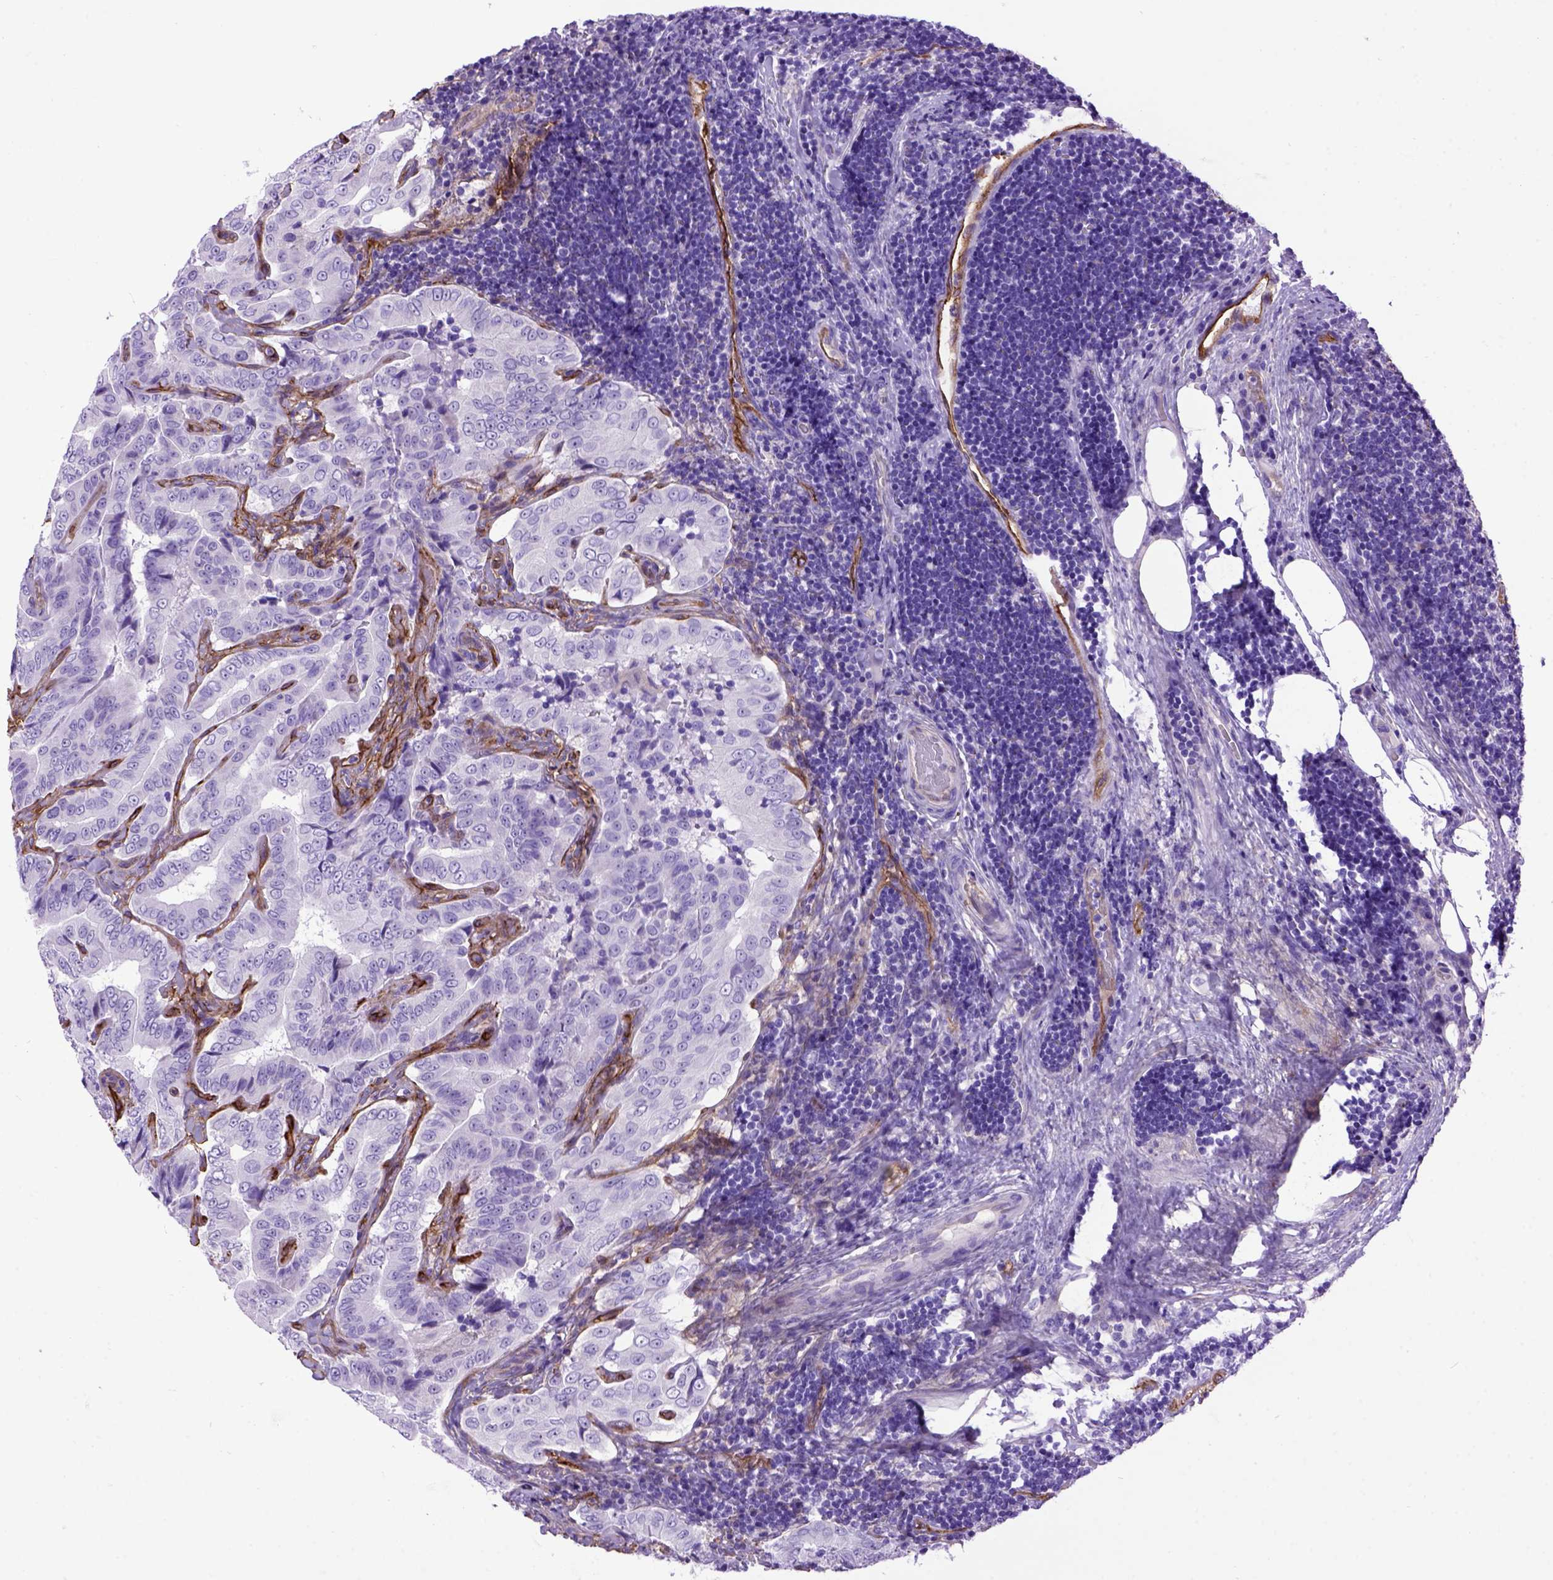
{"staining": {"intensity": "negative", "quantity": "none", "location": "none"}, "tissue": "thyroid cancer", "cell_type": "Tumor cells", "image_type": "cancer", "snomed": [{"axis": "morphology", "description": "Papillary adenocarcinoma, NOS"}, {"axis": "topography", "description": "Thyroid gland"}], "caption": "There is no significant expression in tumor cells of thyroid papillary adenocarcinoma.", "gene": "ENG", "patient": {"sex": "male", "age": 61}}